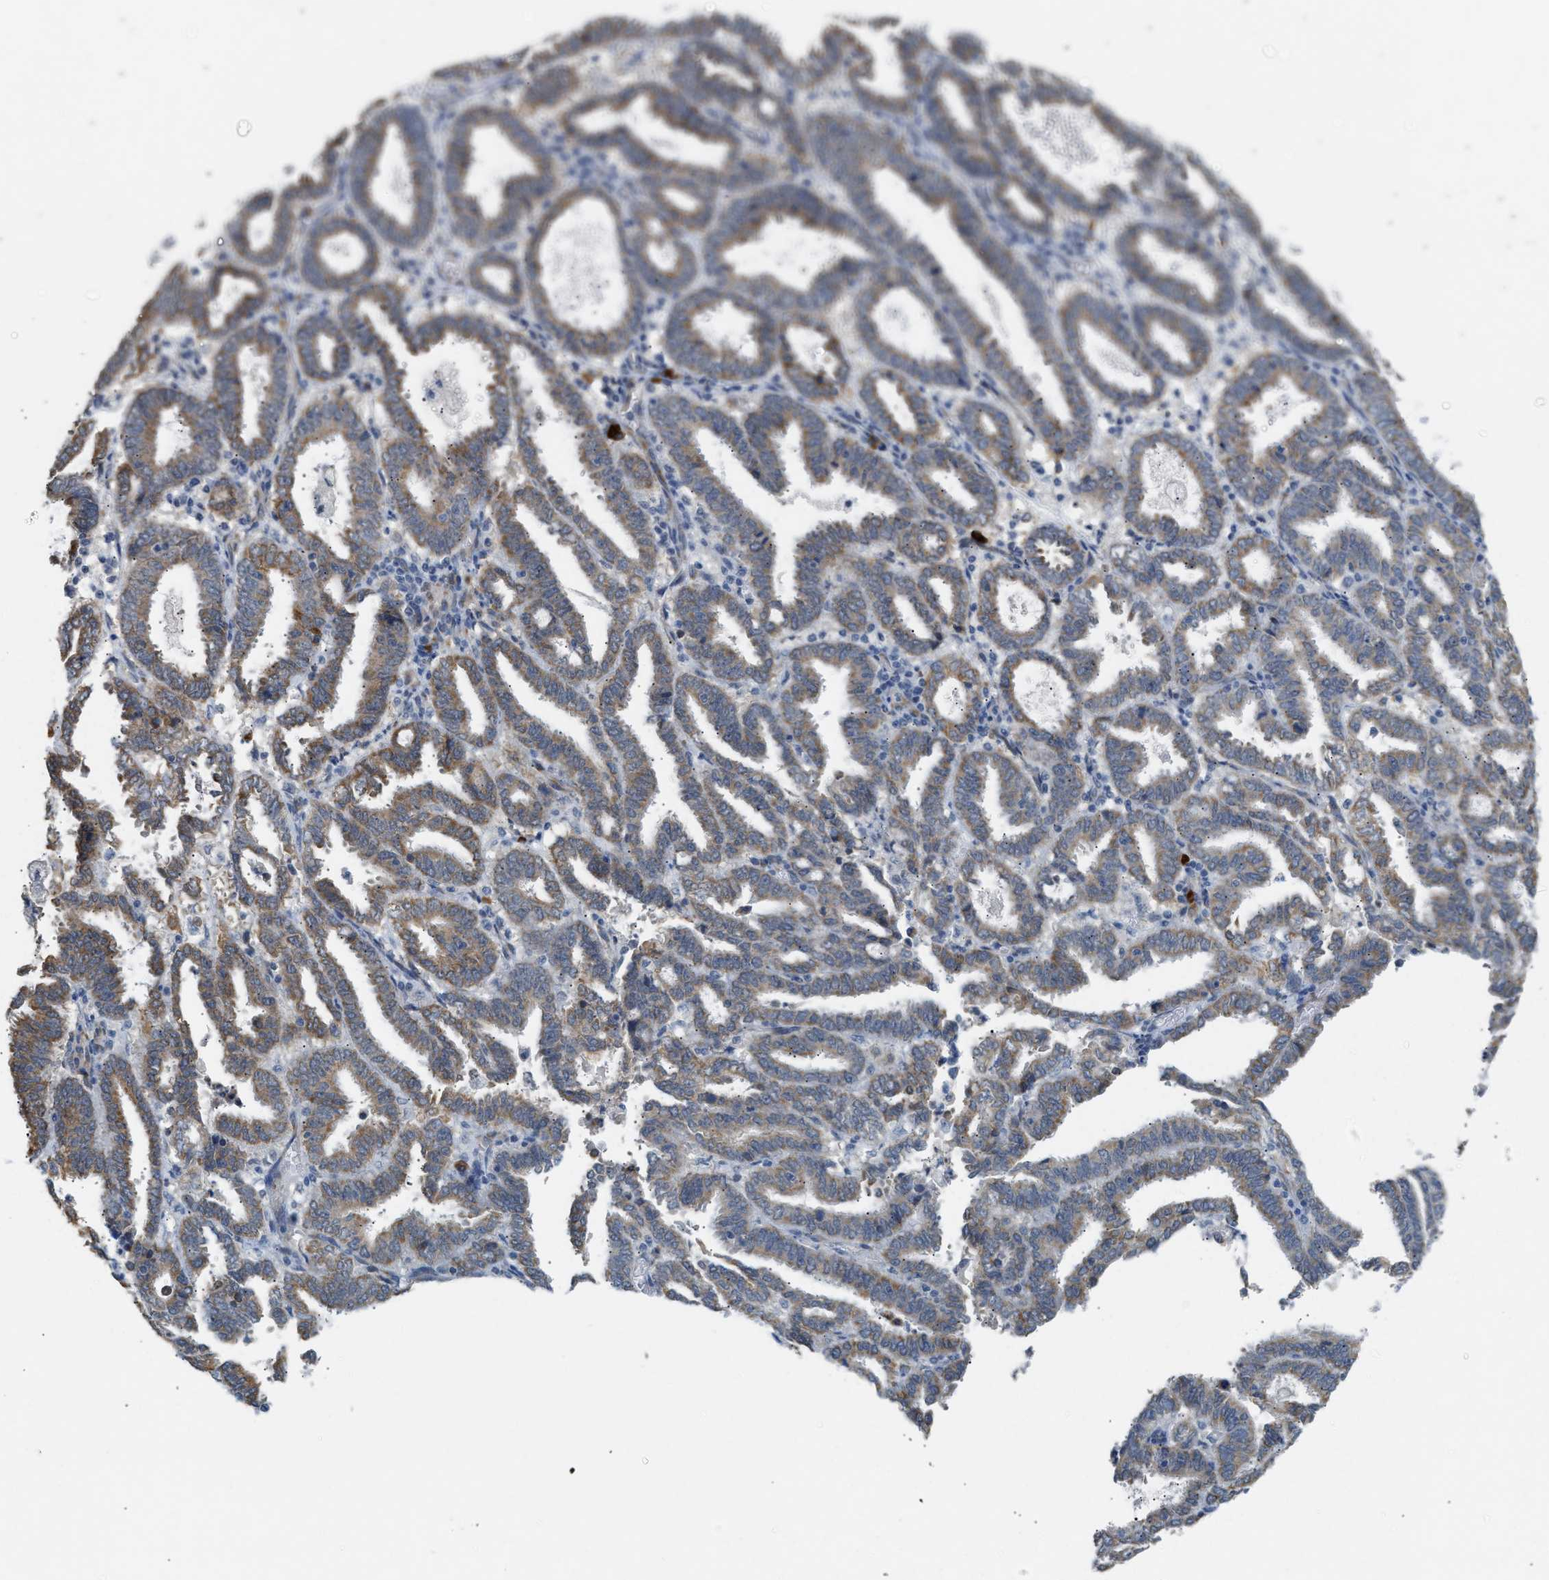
{"staining": {"intensity": "moderate", "quantity": ">75%", "location": "cytoplasmic/membranous"}, "tissue": "endometrial cancer", "cell_type": "Tumor cells", "image_type": "cancer", "snomed": [{"axis": "morphology", "description": "Adenocarcinoma, NOS"}, {"axis": "topography", "description": "Uterus"}], "caption": "The immunohistochemical stain labels moderate cytoplasmic/membranous expression in tumor cells of endometrial cancer tissue. (DAB (3,3'-diaminobenzidine) IHC with brightfield microscopy, high magnification).", "gene": "KCNC2", "patient": {"sex": "female", "age": 83}}